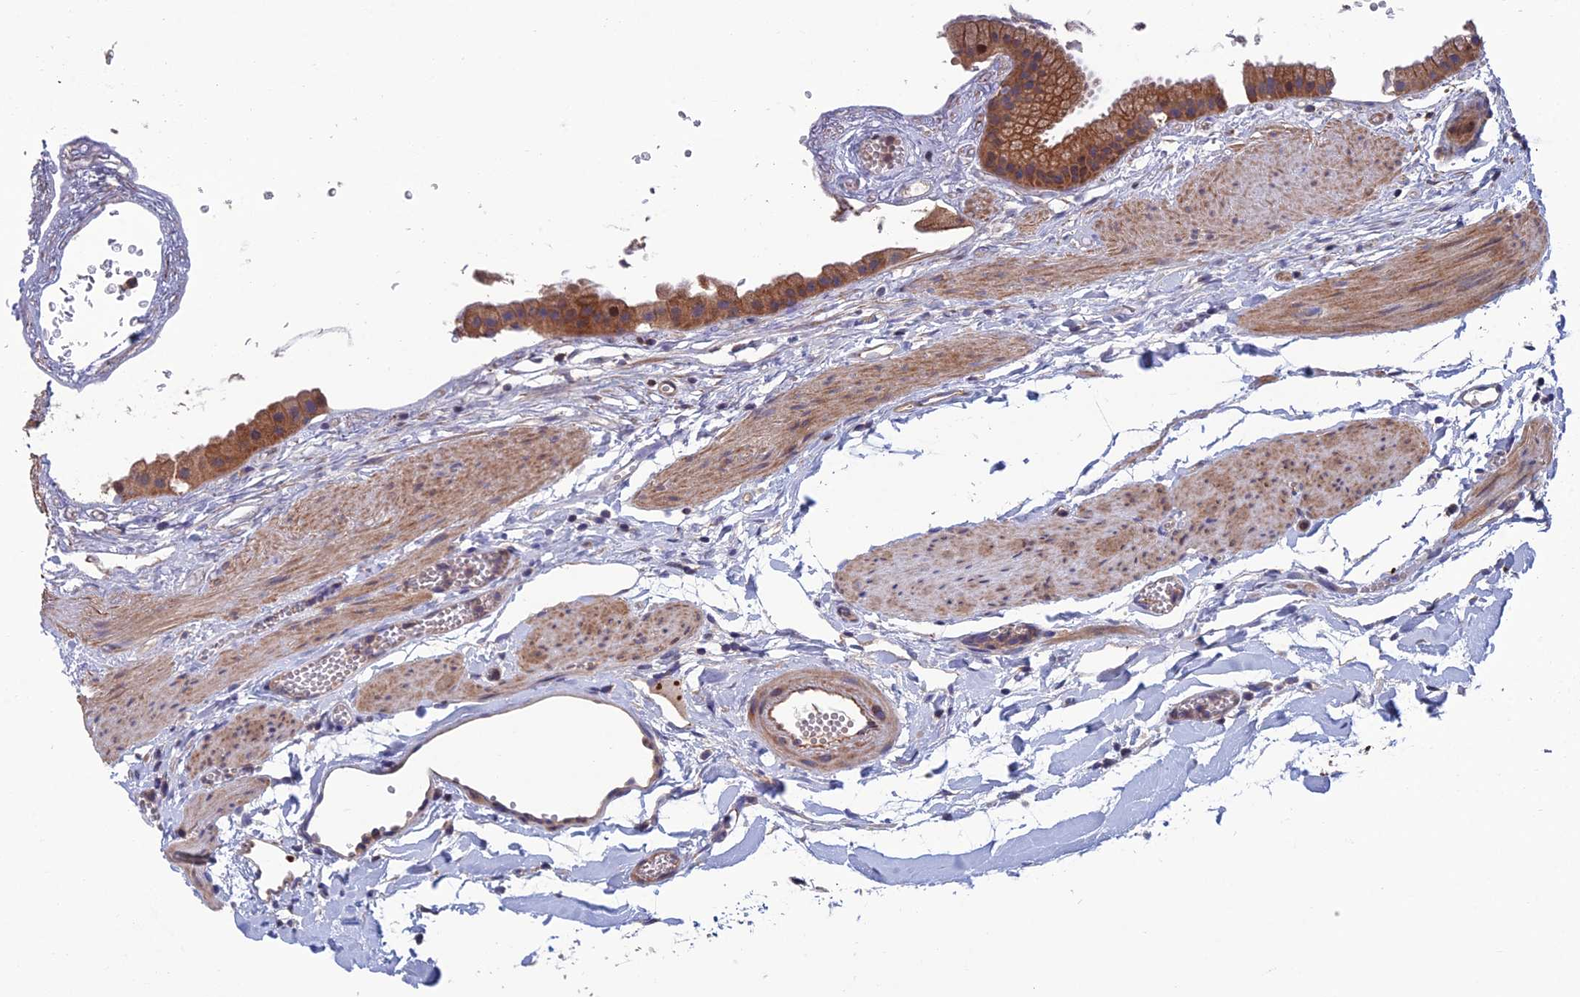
{"staining": {"intensity": "moderate", "quantity": ">75%", "location": "cytoplasmic/membranous"}, "tissue": "gallbladder", "cell_type": "Glandular cells", "image_type": "normal", "snomed": [{"axis": "morphology", "description": "Normal tissue, NOS"}, {"axis": "topography", "description": "Gallbladder"}], "caption": "Immunohistochemistry photomicrograph of normal gallbladder stained for a protein (brown), which shows medium levels of moderate cytoplasmic/membranous positivity in approximately >75% of glandular cells.", "gene": "USP37", "patient": {"sex": "female", "age": 64}}